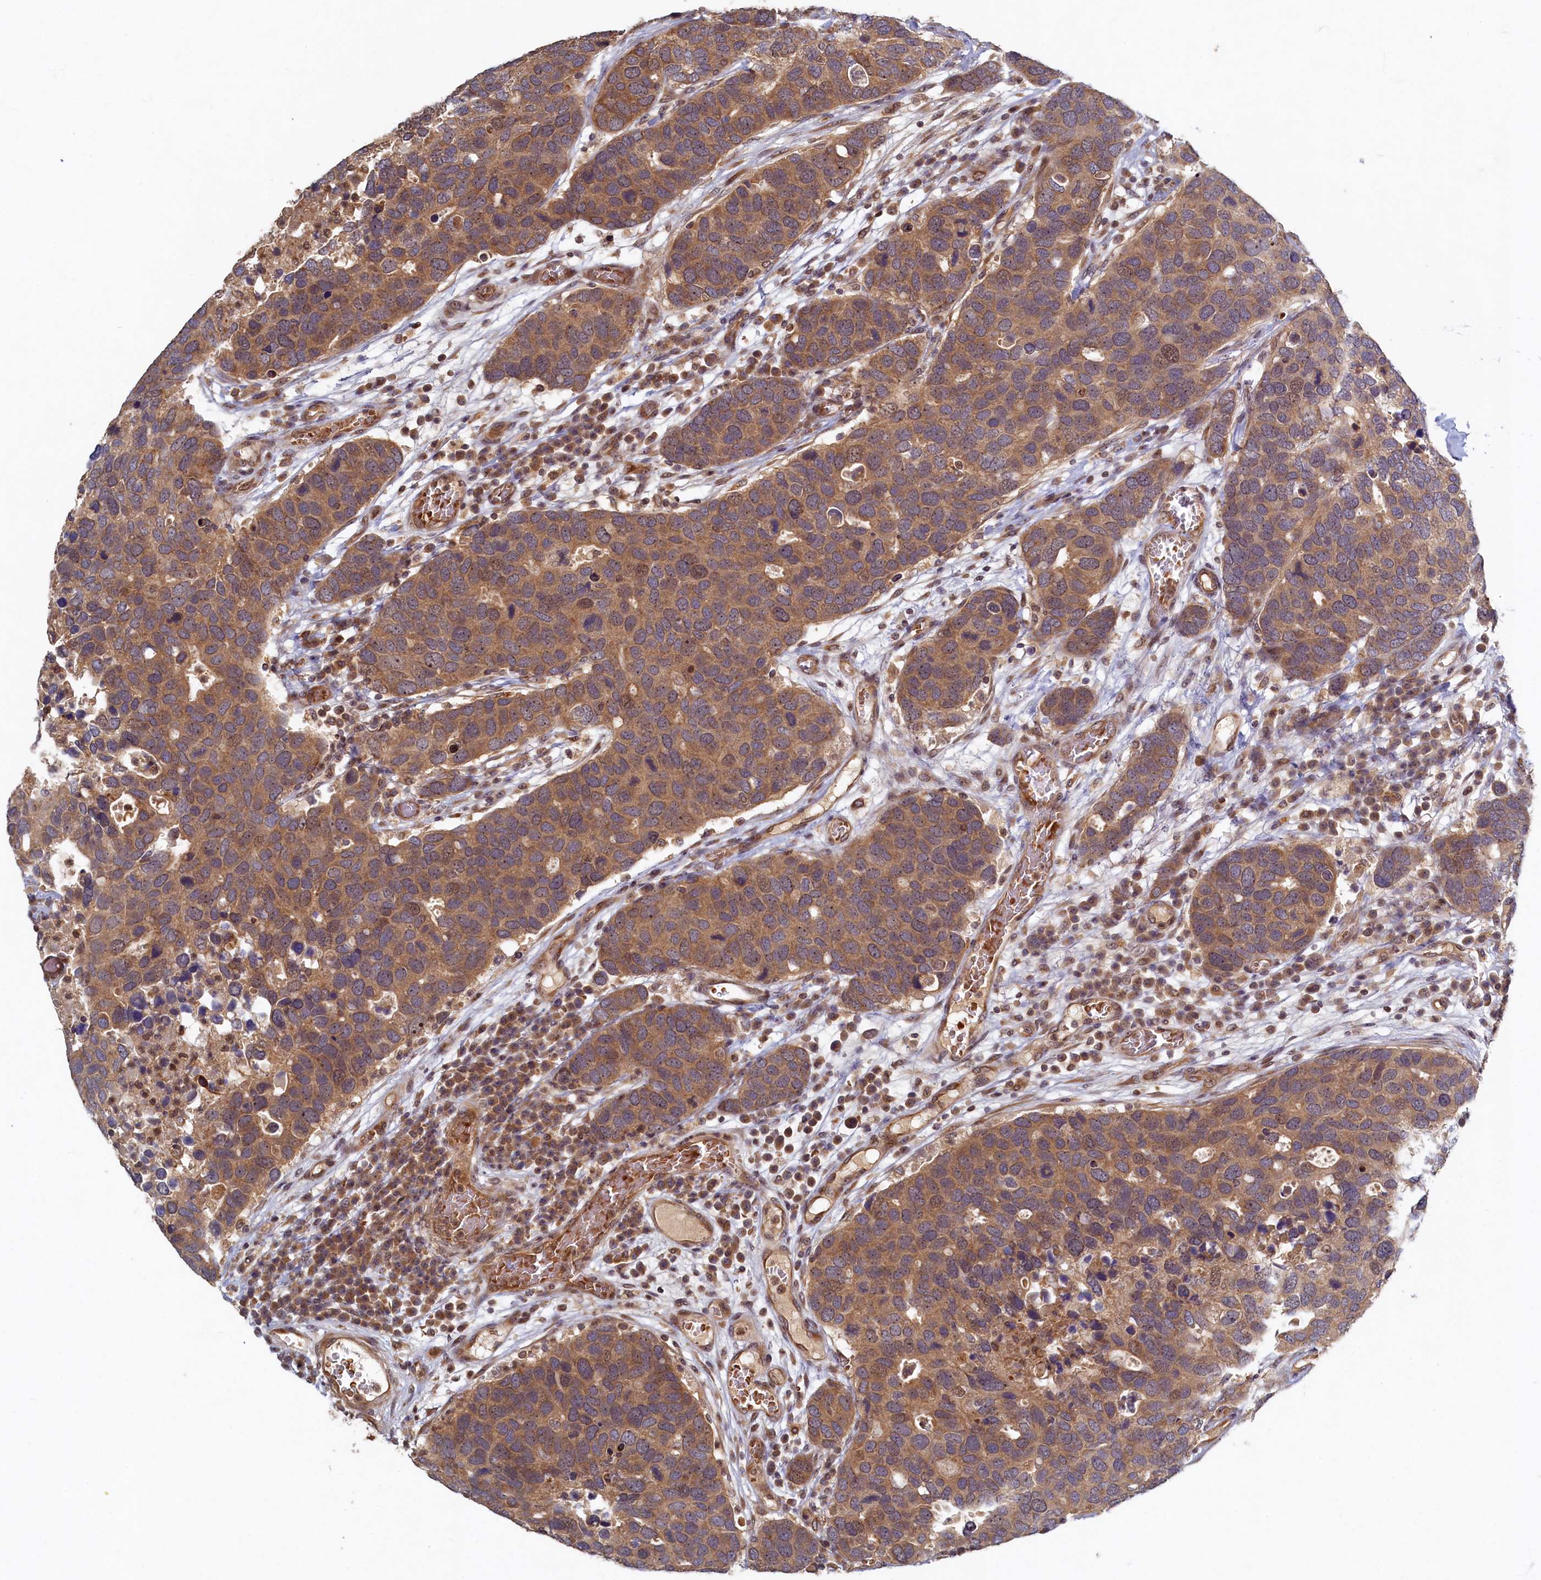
{"staining": {"intensity": "moderate", "quantity": ">75%", "location": "cytoplasmic/membranous,nuclear"}, "tissue": "breast cancer", "cell_type": "Tumor cells", "image_type": "cancer", "snomed": [{"axis": "morphology", "description": "Duct carcinoma"}, {"axis": "topography", "description": "Breast"}], "caption": "Tumor cells display medium levels of moderate cytoplasmic/membranous and nuclear positivity in approximately >75% of cells in breast invasive ductal carcinoma. Nuclei are stained in blue.", "gene": "CEP20", "patient": {"sex": "female", "age": 83}}